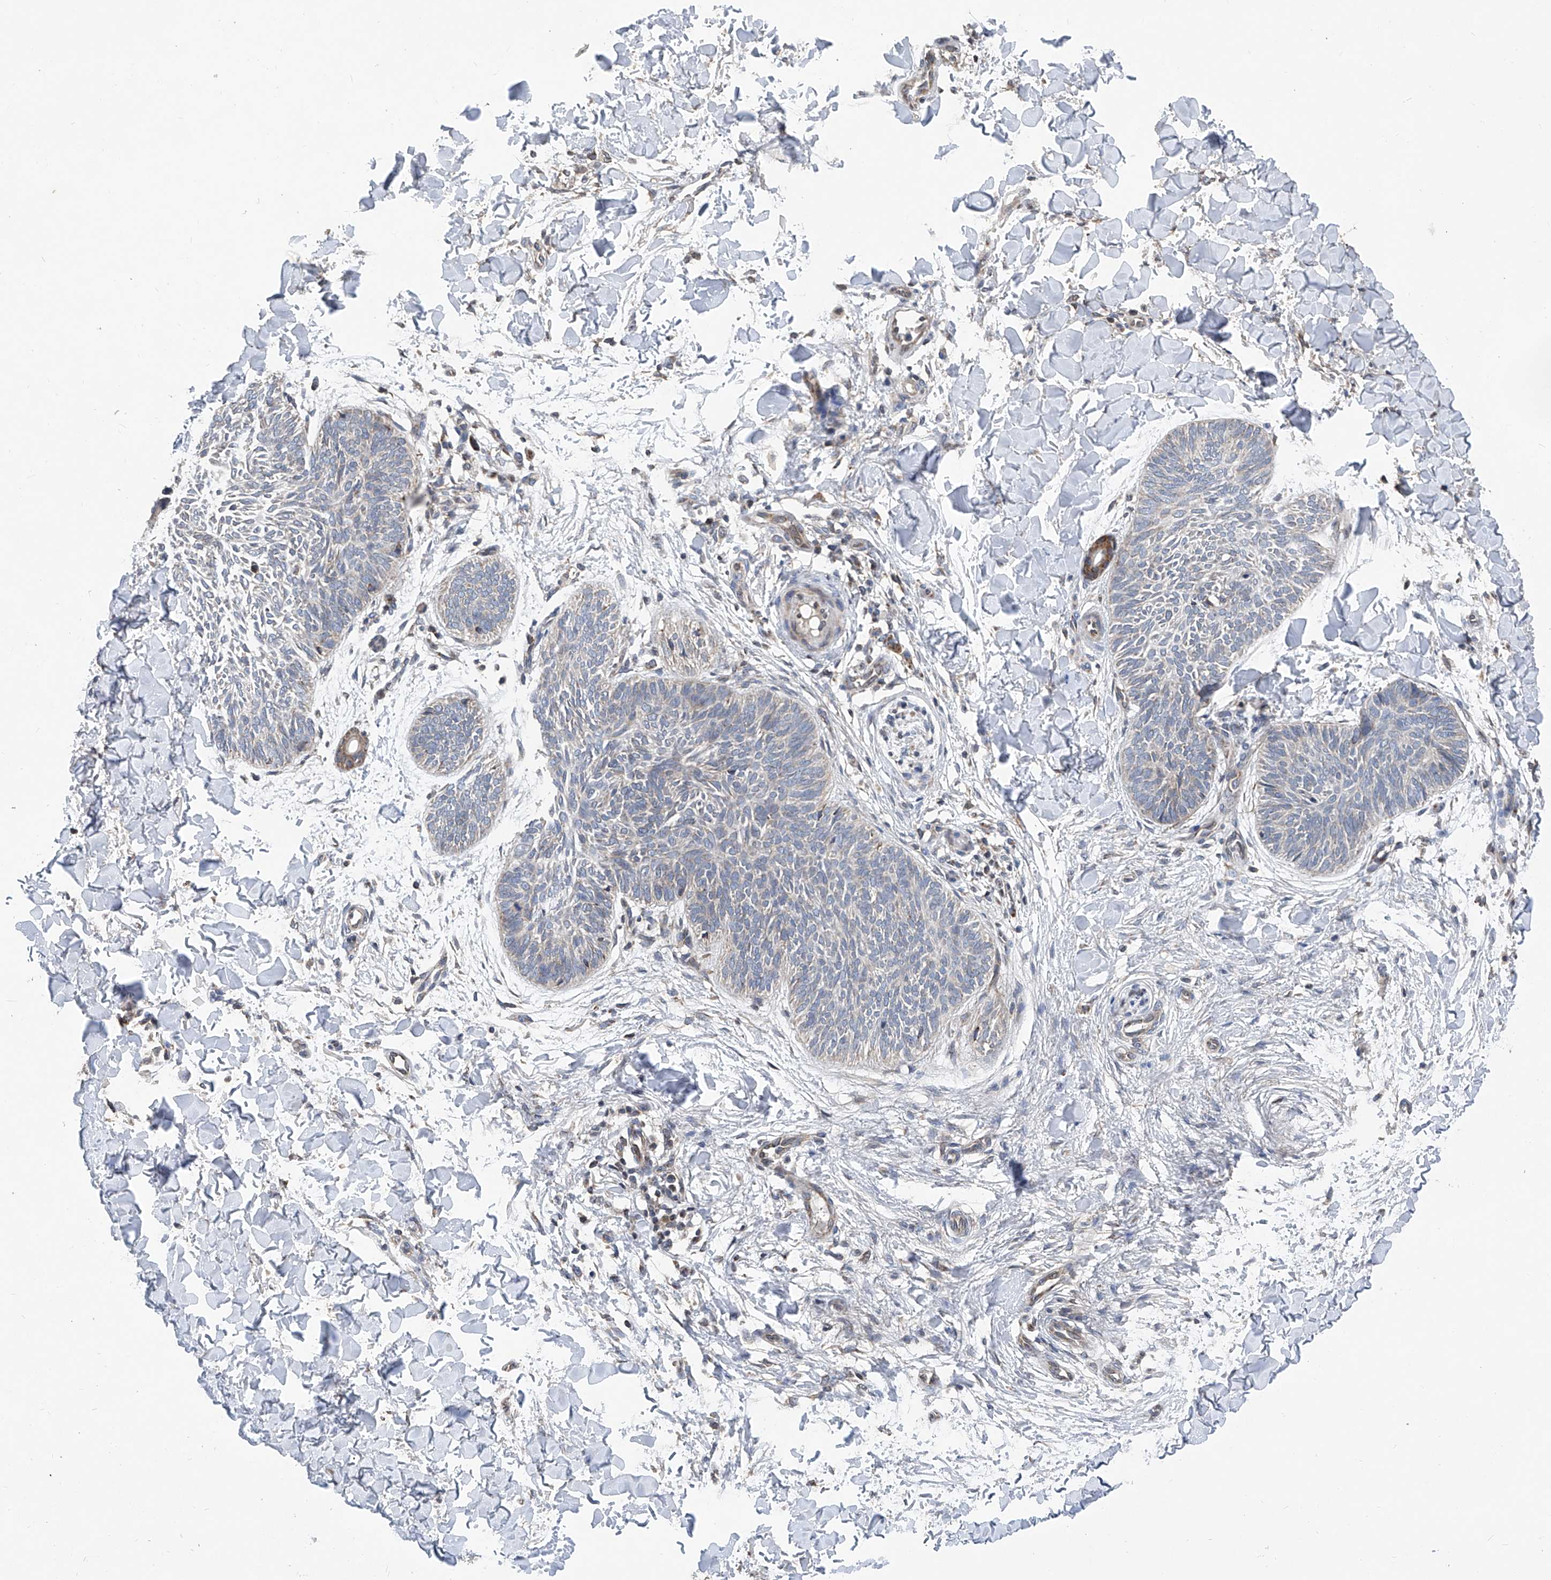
{"staining": {"intensity": "weak", "quantity": "<25%", "location": "cytoplasmic/membranous"}, "tissue": "skin cancer", "cell_type": "Tumor cells", "image_type": "cancer", "snomed": [{"axis": "morphology", "description": "Normal tissue, NOS"}, {"axis": "morphology", "description": "Basal cell carcinoma"}, {"axis": "topography", "description": "Skin"}], "caption": "This is an IHC micrograph of human skin cancer (basal cell carcinoma). There is no positivity in tumor cells.", "gene": "BCKDHB", "patient": {"sex": "male", "age": 50}}